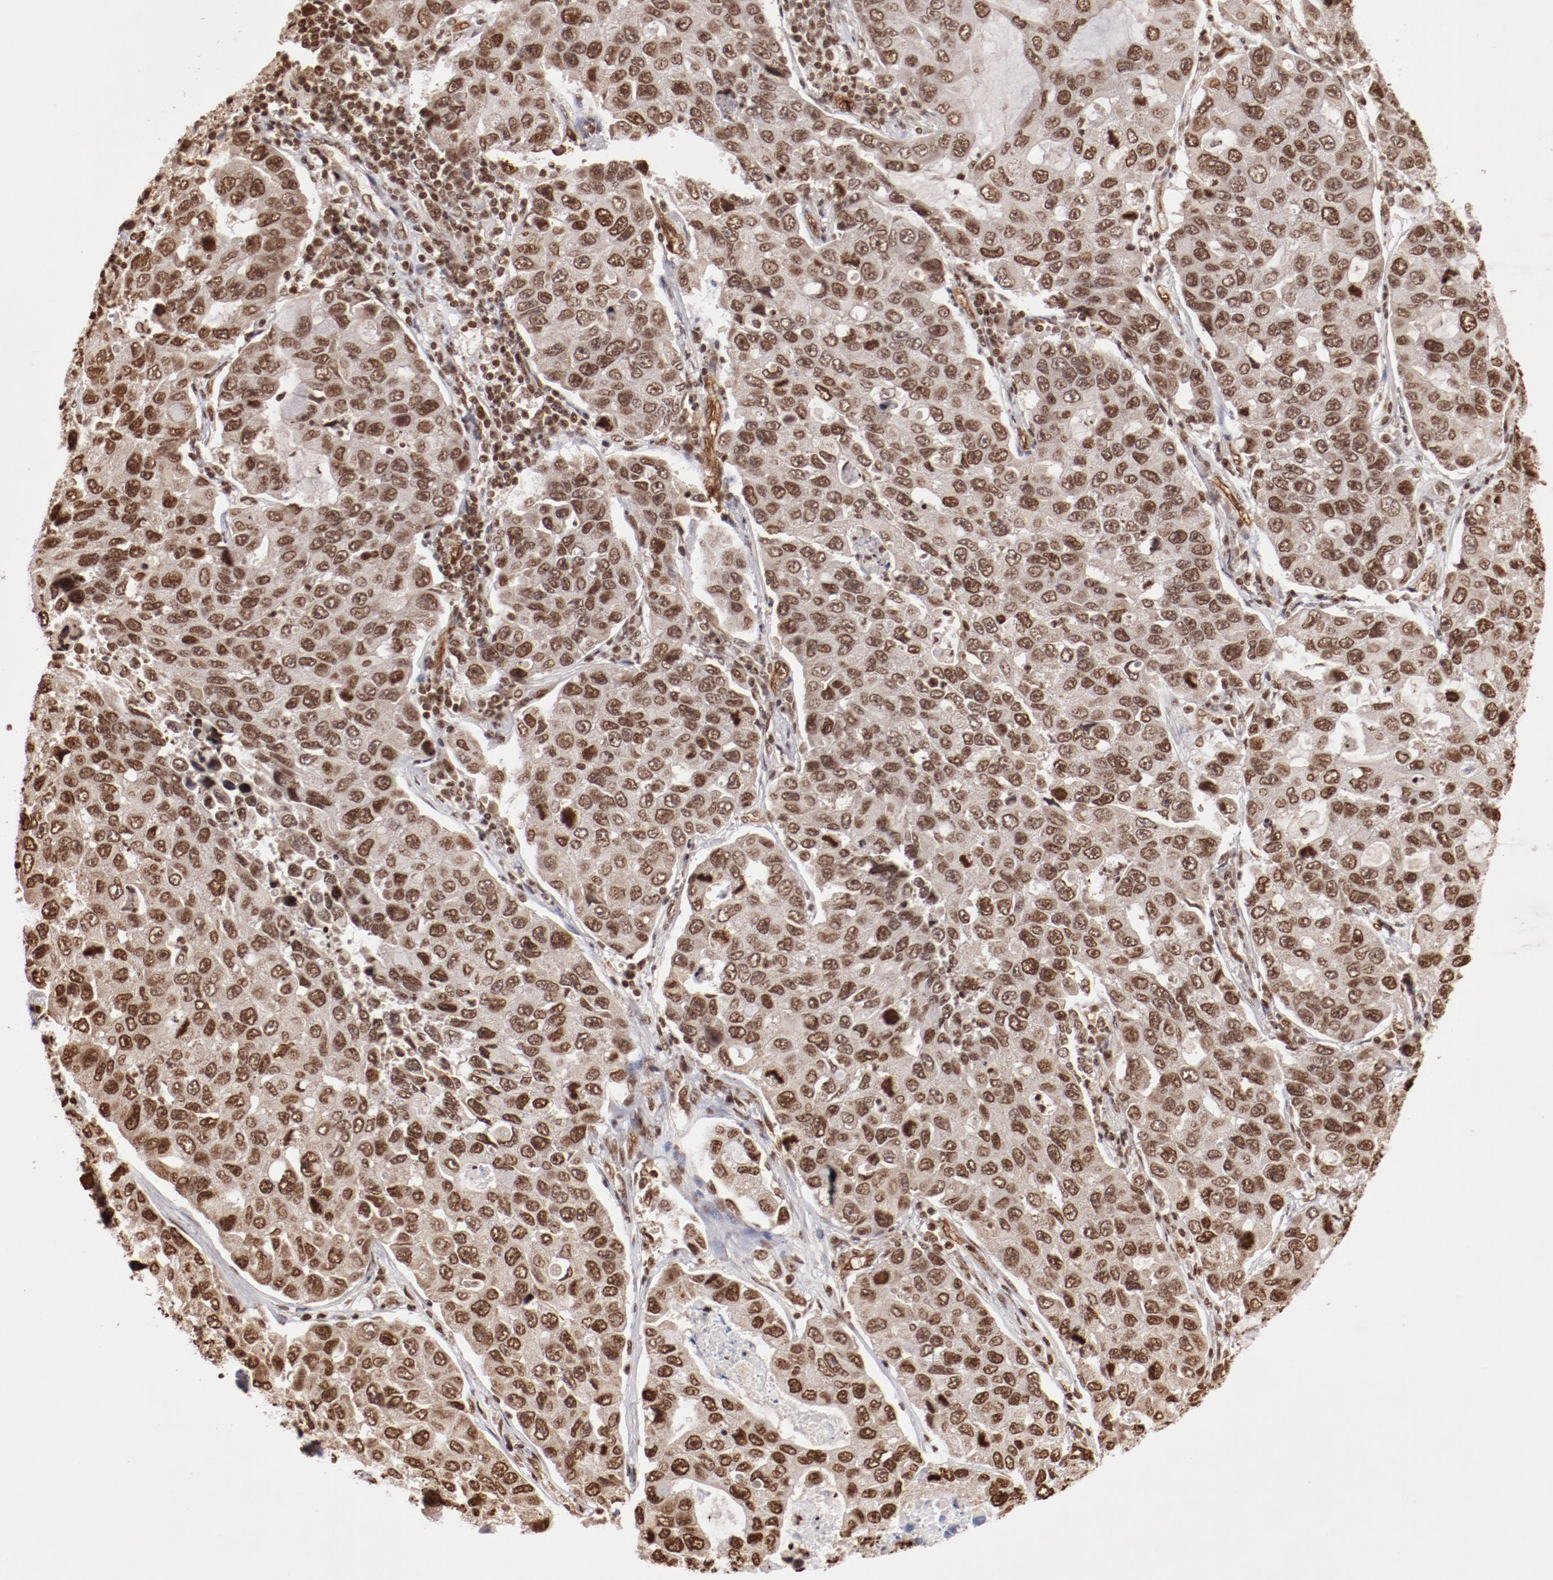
{"staining": {"intensity": "moderate", "quantity": ">75%", "location": "nuclear"}, "tissue": "lung cancer", "cell_type": "Tumor cells", "image_type": "cancer", "snomed": [{"axis": "morphology", "description": "Adenocarcinoma, NOS"}, {"axis": "topography", "description": "Lung"}], "caption": "About >75% of tumor cells in lung adenocarcinoma reveal moderate nuclear protein positivity as visualized by brown immunohistochemical staining.", "gene": "ABL2", "patient": {"sex": "male", "age": 64}}